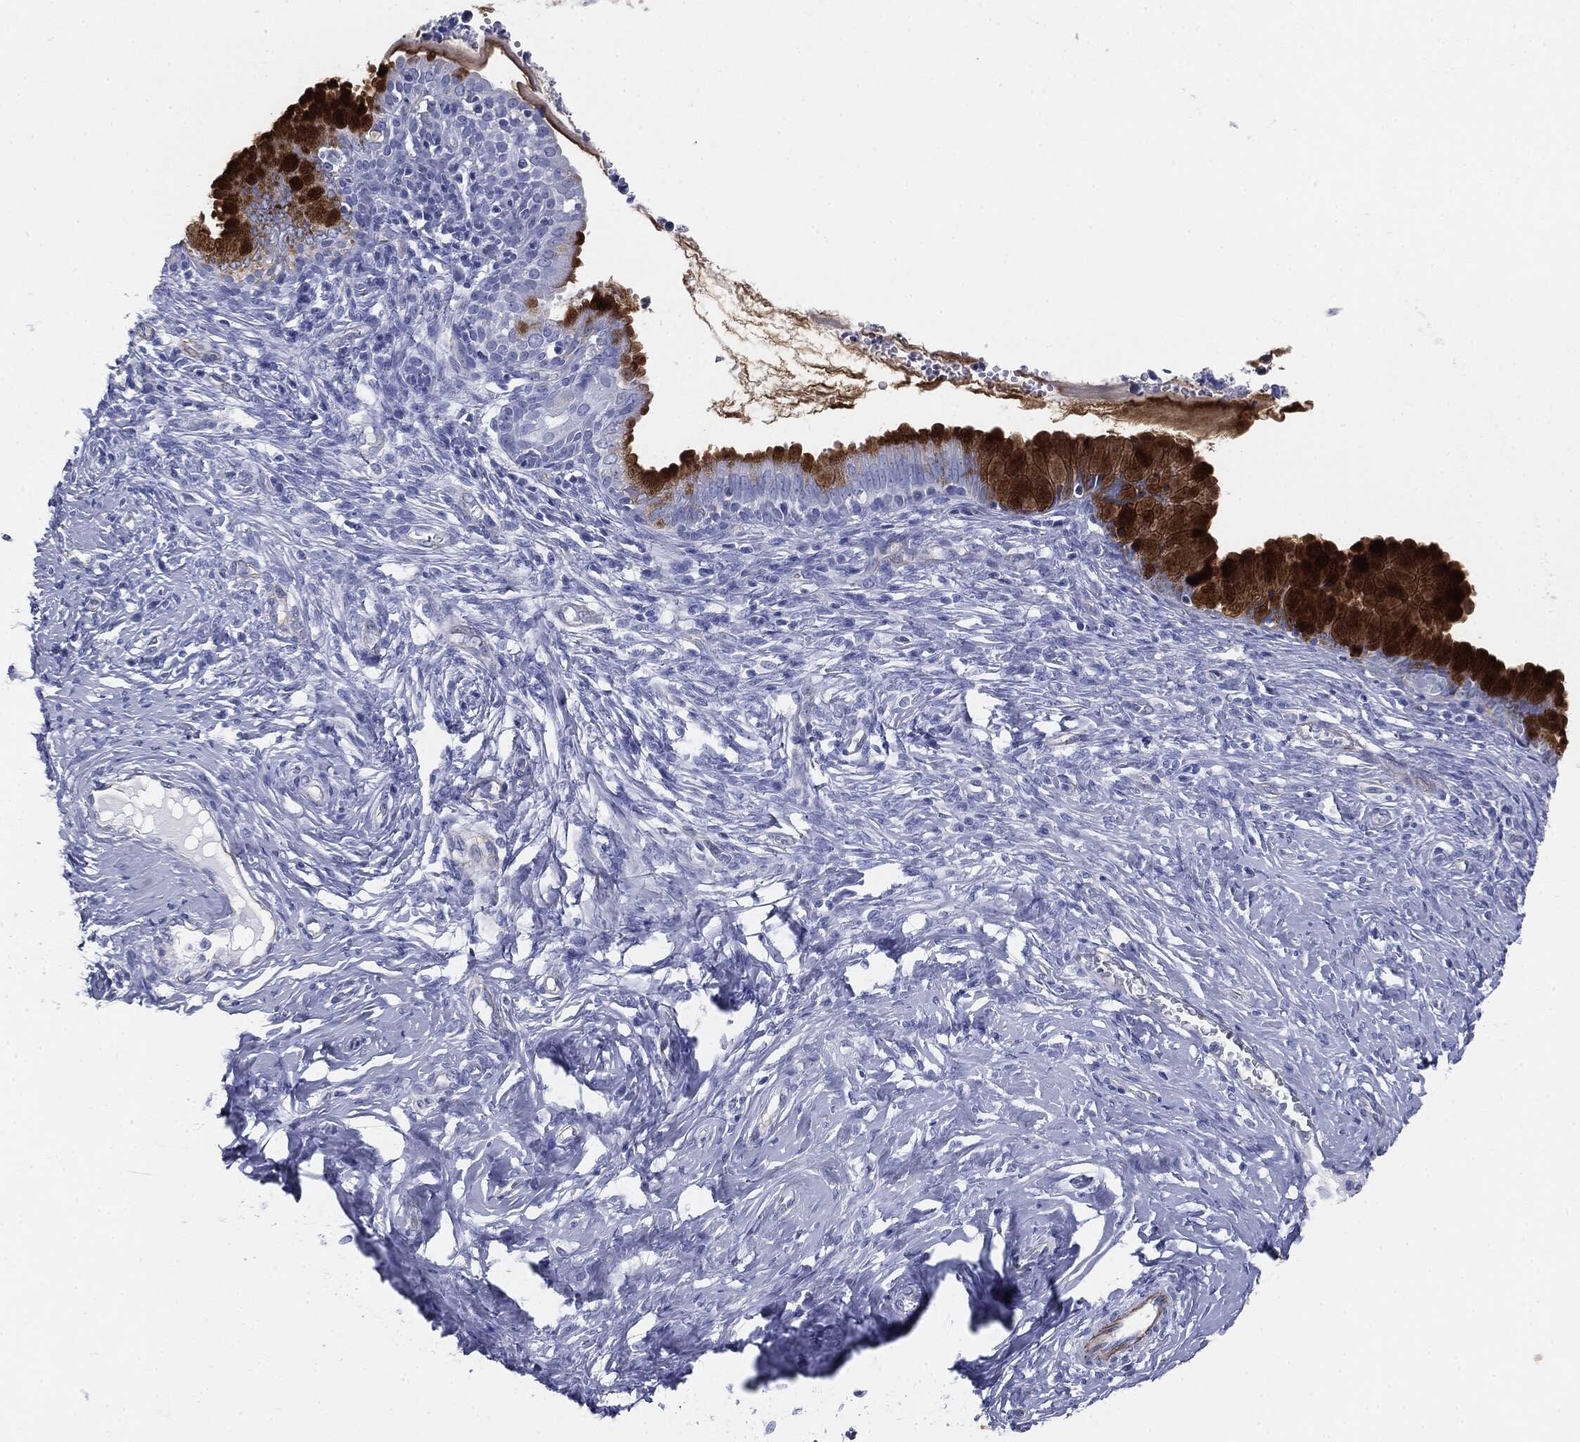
{"staining": {"intensity": "negative", "quantity": "none", "location": "none"}, "tissue": "cervical cancer", "cell_type": "Tumor cells", "image_type": "cancer", "snomed": [{"axis": "morphology", "description": "Squamous cell carcinoma, NOS"}, {"axis": "topography", "description": "Cervix"}], "caption": "The immunohistochemistry (IHC) histopathology image has no significant expression in tumor cells of squamous cell carcinoma (cervical) tissue.", "gene": "MUC5AC", "patient": {"sex": "female", "age": 63}}